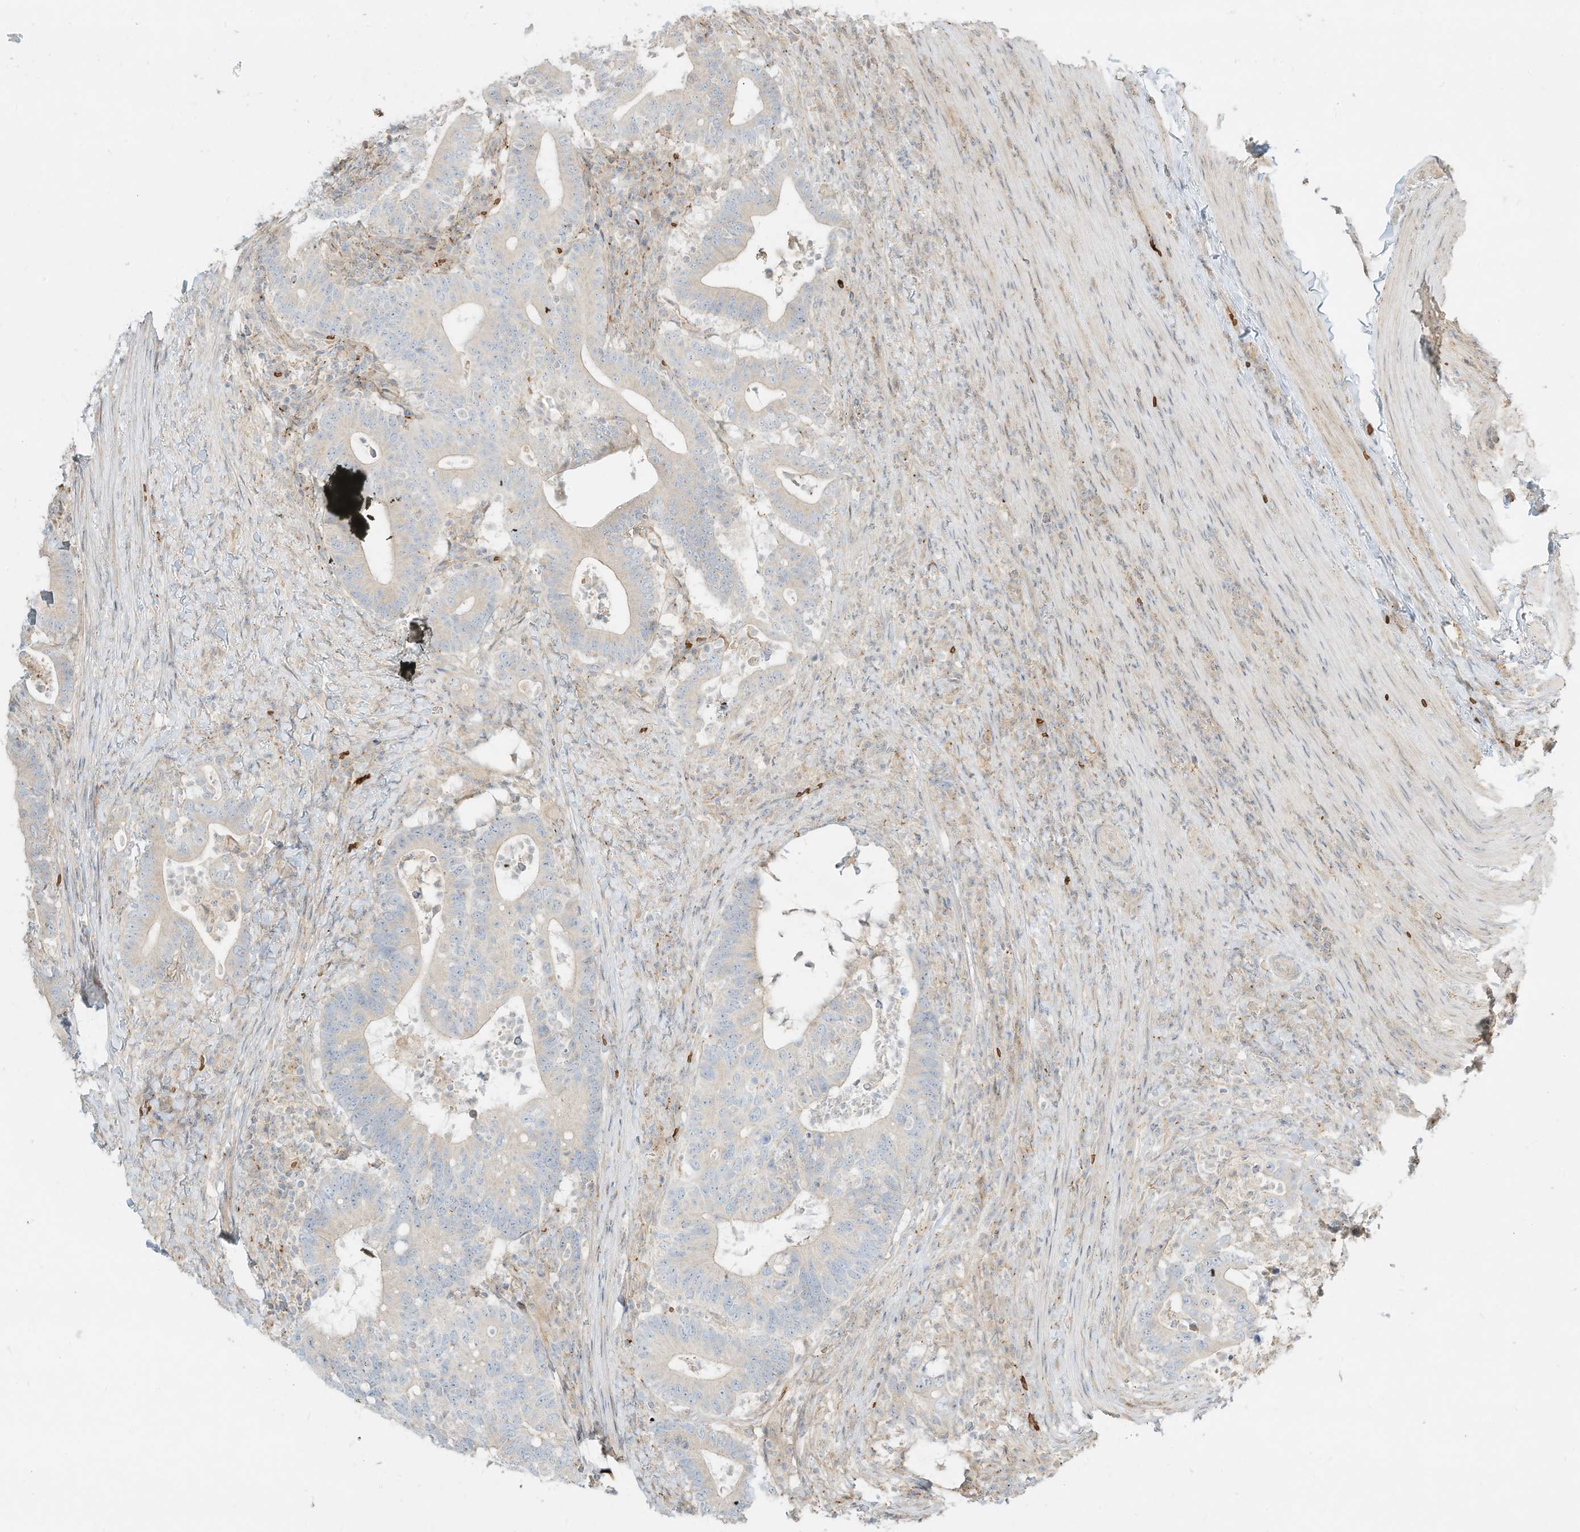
{"staining": {"intensity": "negative", "quantity": "none", "location": "none"}, "tissue": "colorectal cancer", "cell_type": "Tumor cells", "image_type": "cancer", "snomed": [{"axis": "morphology", "description": "Adenocarcinoma, NOS"}, {"axis": "topography", "description": "Colon"}], "caption": "Colorectal cancer (adenocarcinoma) was stained to show a protein in brown. There is no significant expression in tumor cells.", "gene": "OFD1", "patient": {"sex": "female", "age": 66}}